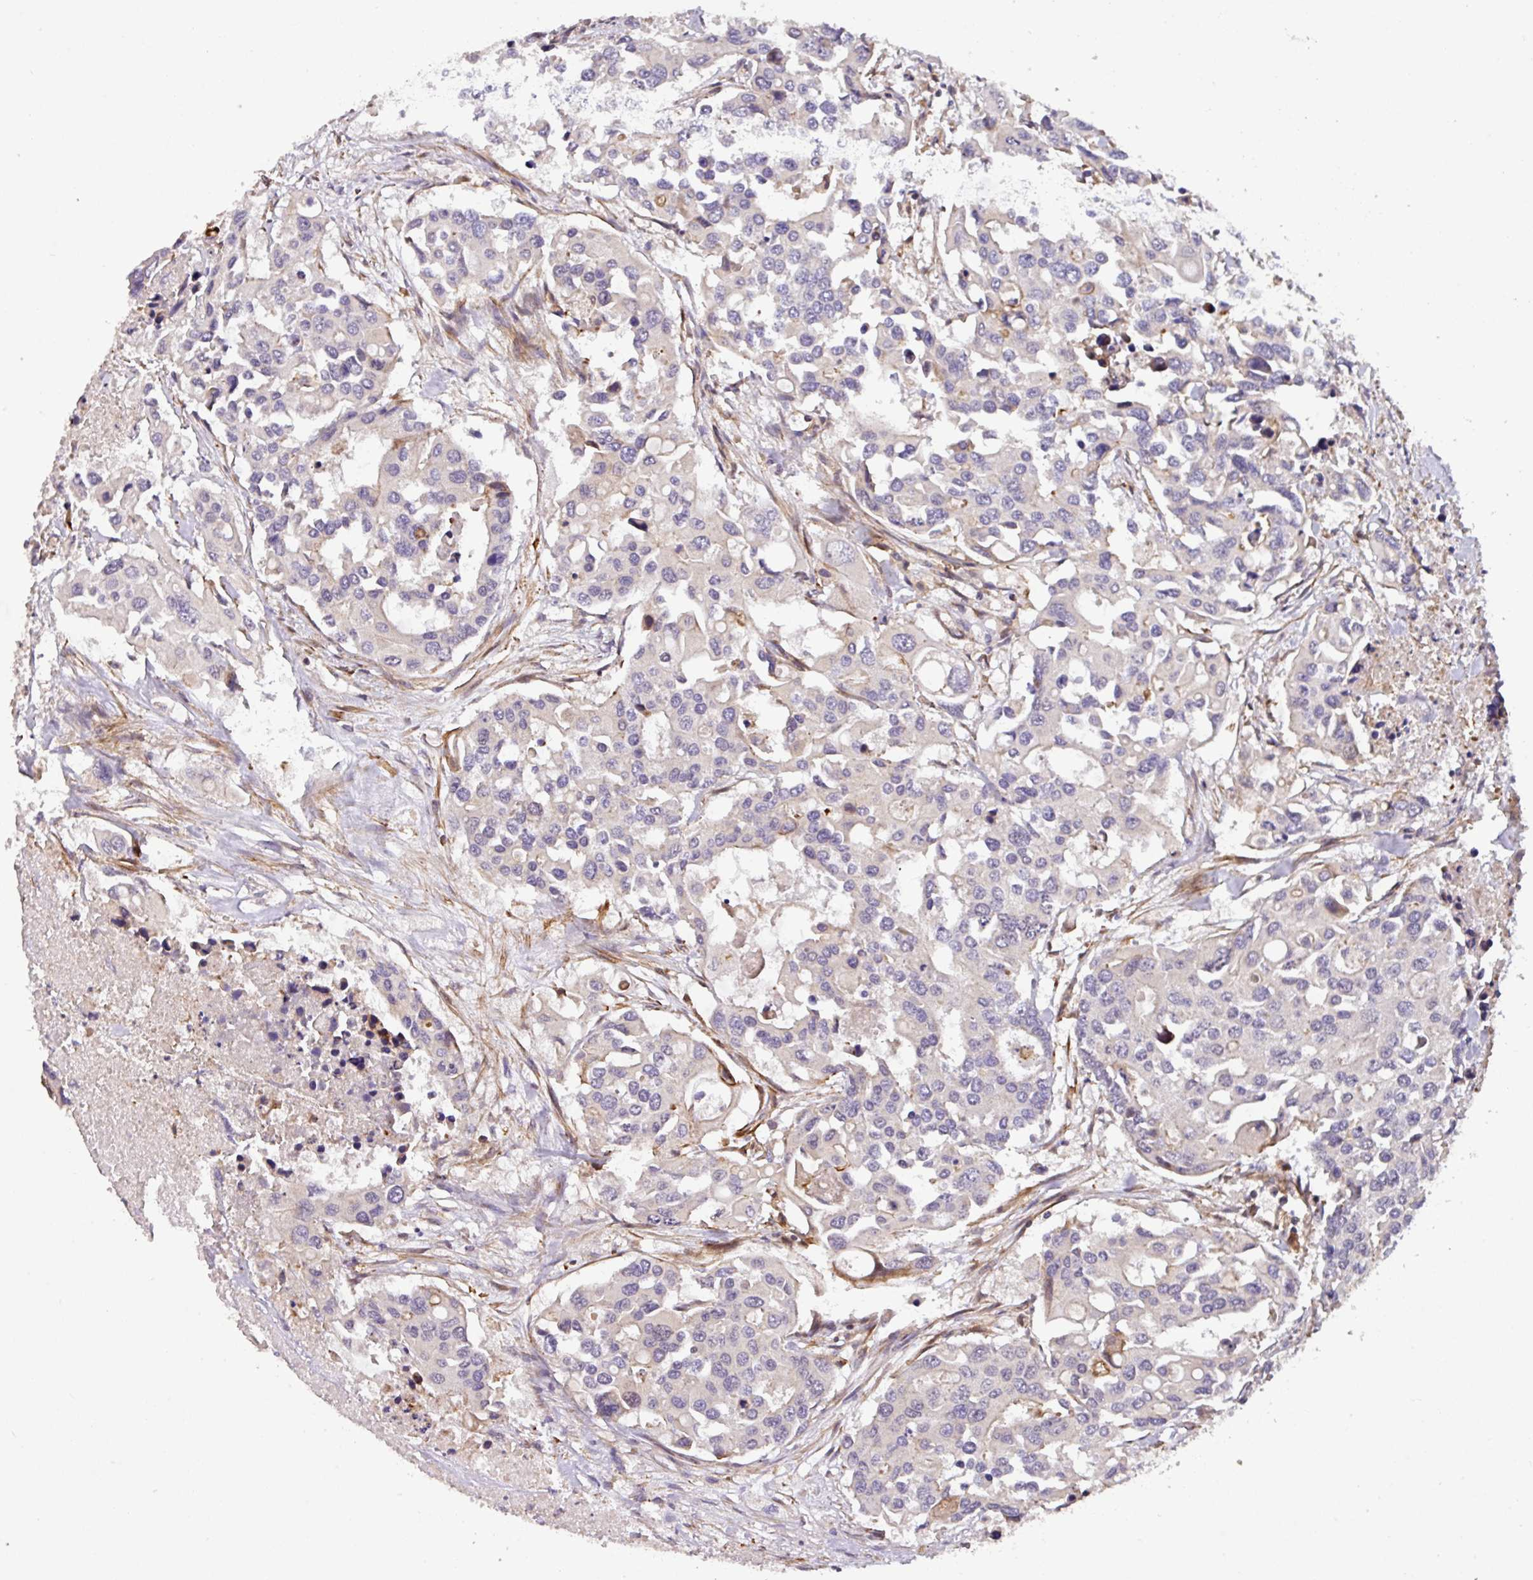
{"staining": {"intensity": "negative", "quantity": "none", "location": "none"}, "tissue": "colorectal cancer", "cell_type": "Tumor cells", "image_type": "cancer", "snomed": [{"axis": "morphology", "description": "Adenocarcinoma, NOS"}, {"axis": "topography", "description": "Colon"}], "caption": "A micrograph of human colorectal adenocarcinoma is negative for staining in tumor cells.", "gene": "CASS4", "patient": {"sex": "male", "age": 77}}